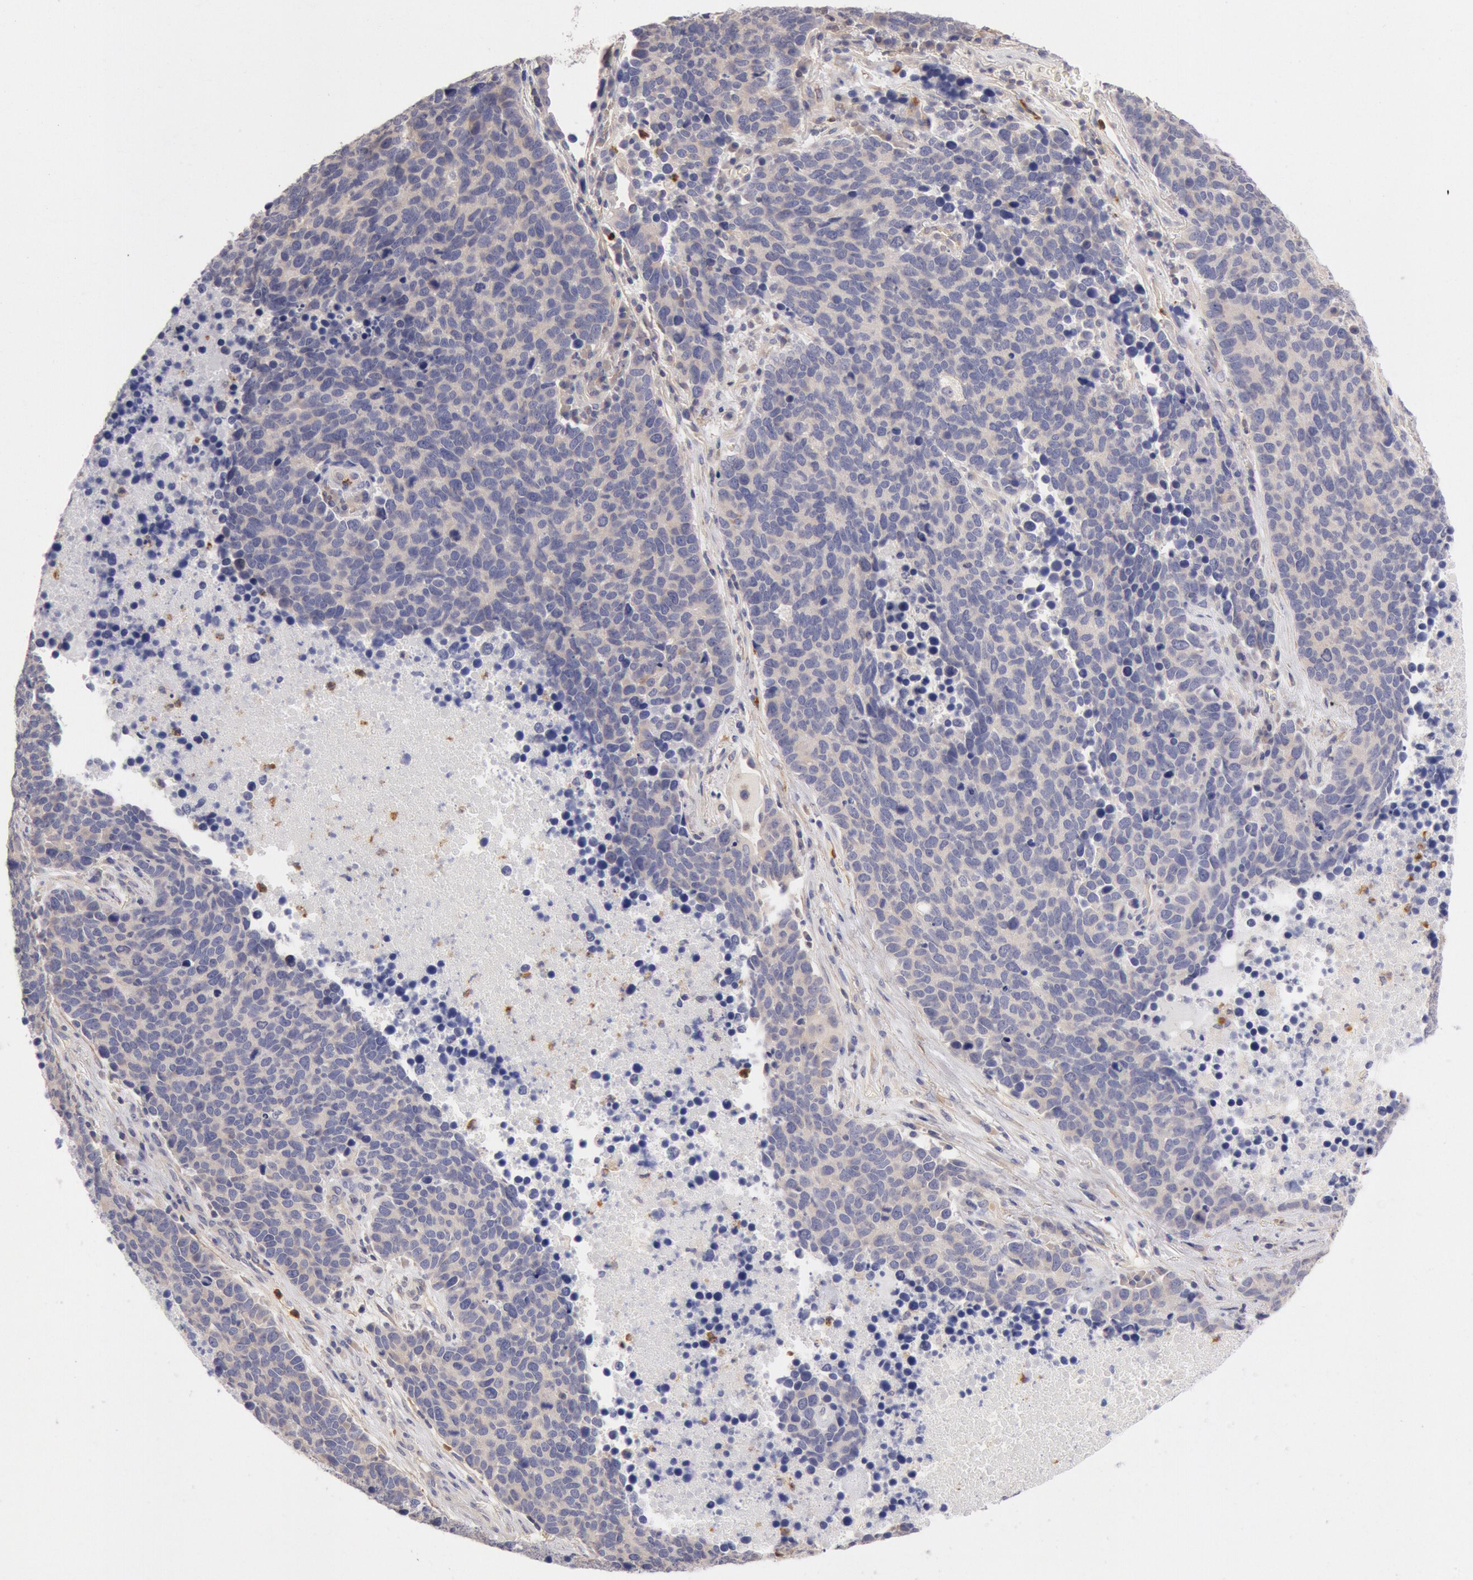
{"staining": {"intensity": "weak", "quantity": "25%-75%", "location": "cytoplasmic/membranous"}, "tissue": "lung cancer", "cell_type": "Tumor cells", "image_type": "cancer", "snomed": [{"axis": "morphology", "description": "Neoplasm, malignant, NOS"}, {"axis": "topography", "description": "Lung"}], "caption": "A histopathology image showing weak cytoplasmic/membranous expression in approximately 25%-75% of tumor cells in lung malignant neoplasm, as visualized by brown immunohistochemical staining.", "gene": "TMED8", "patient": {"sex": "female", "age": 75}}